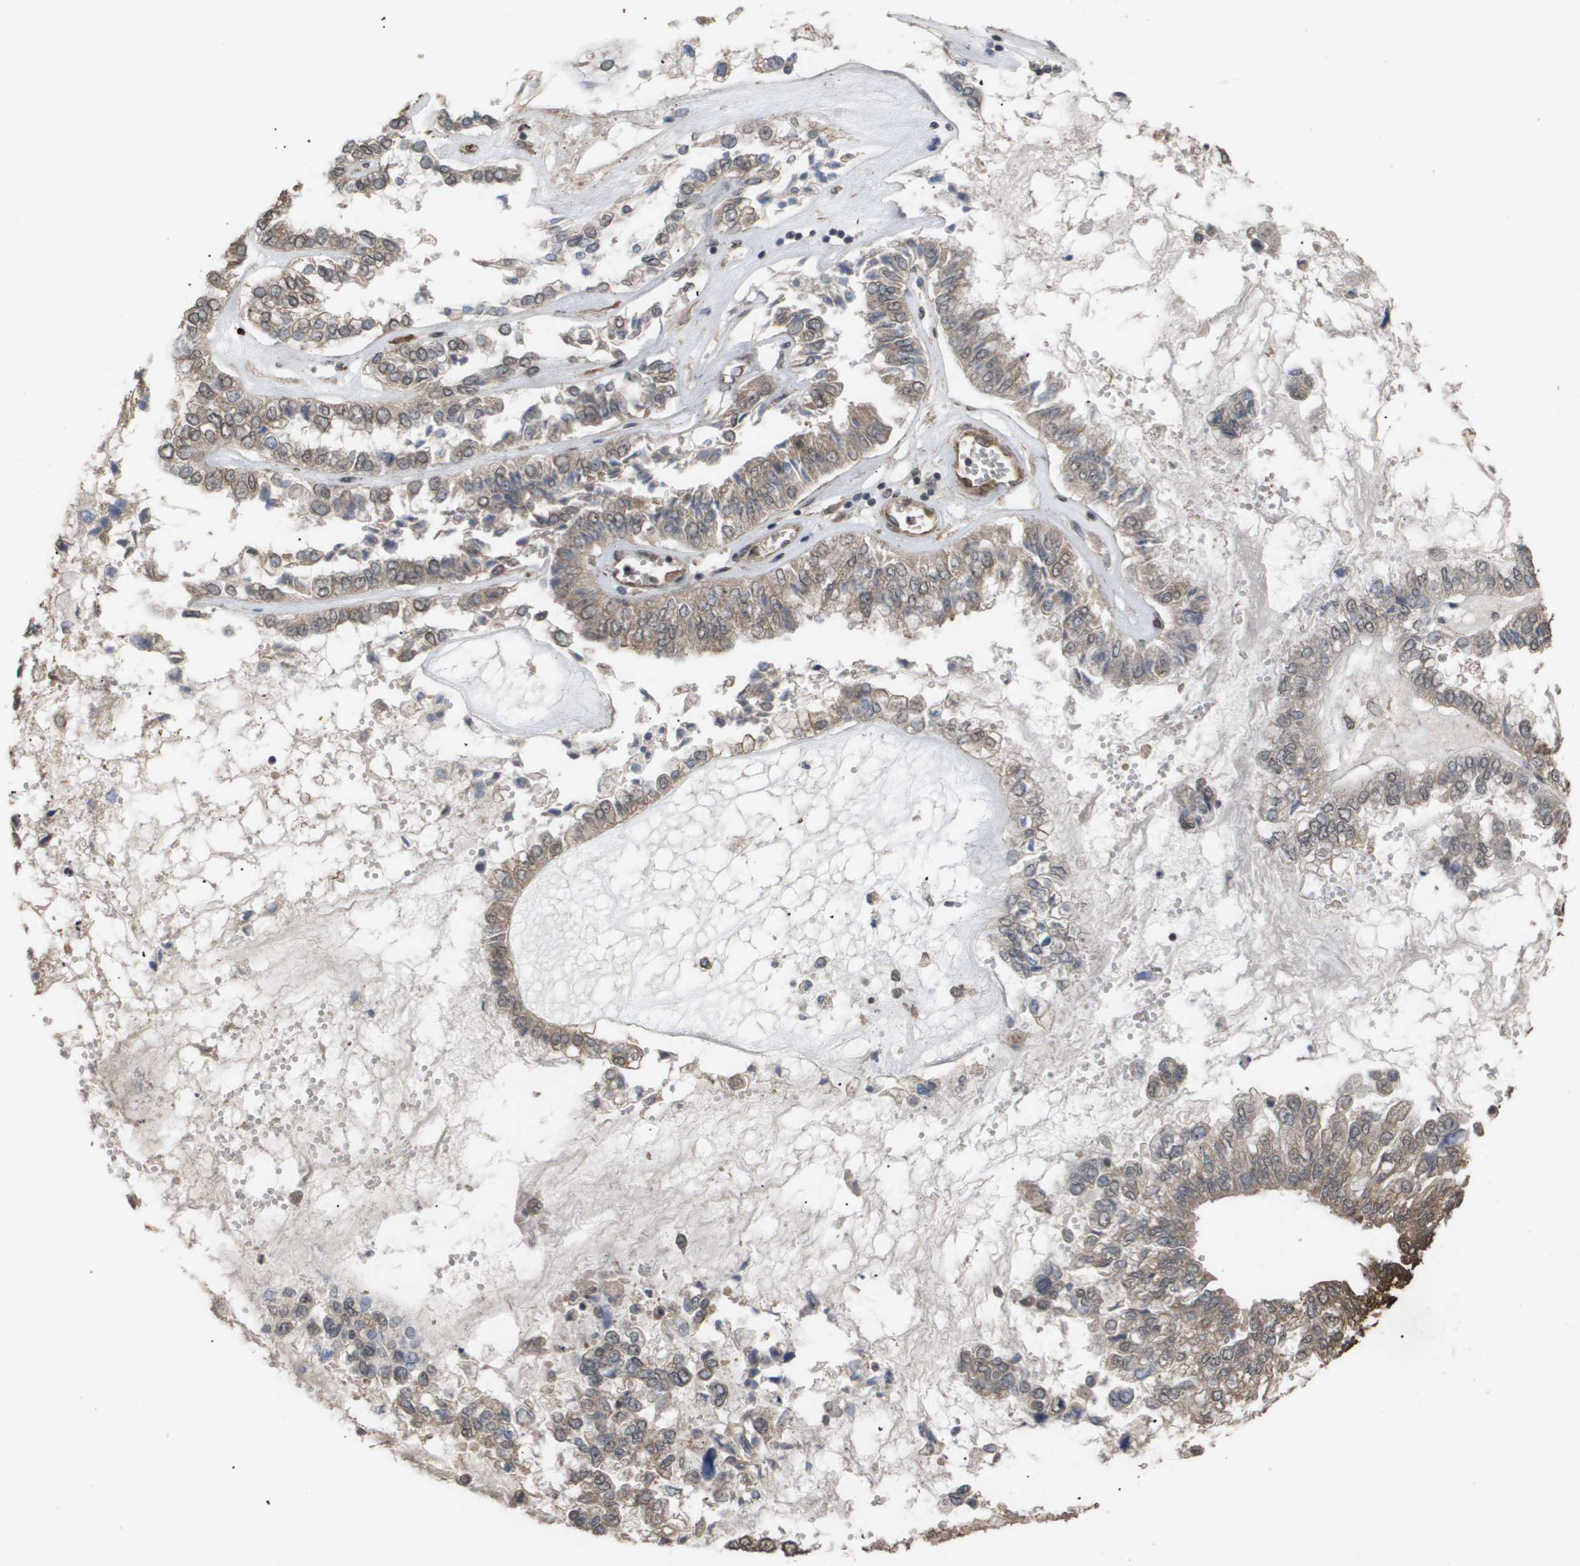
{"staining": {"intensity": "weak", "quantity": ">75%", "location": "cytoplasmic/membranous"}, "tissue": "liver cancer", "cell_type": "Tumor cells", "image_type": "cancer", "snomed": [{"axis": "morphology", "description": "Cholangiocarcinoma"}, {"axis": "topography", "description": "Liver"}], "caption": "This micrograph shows cholangiocarcinoma (liver) stained with immunohistochemistry (IHC) to label a protein in brown. The cytoplasmic/membranous of tumor cells show weak positivity for the protein. Nuclei are counter-stained blue.", "gene": "CUL5", "patient": {"sex": "female", "age": 79}}